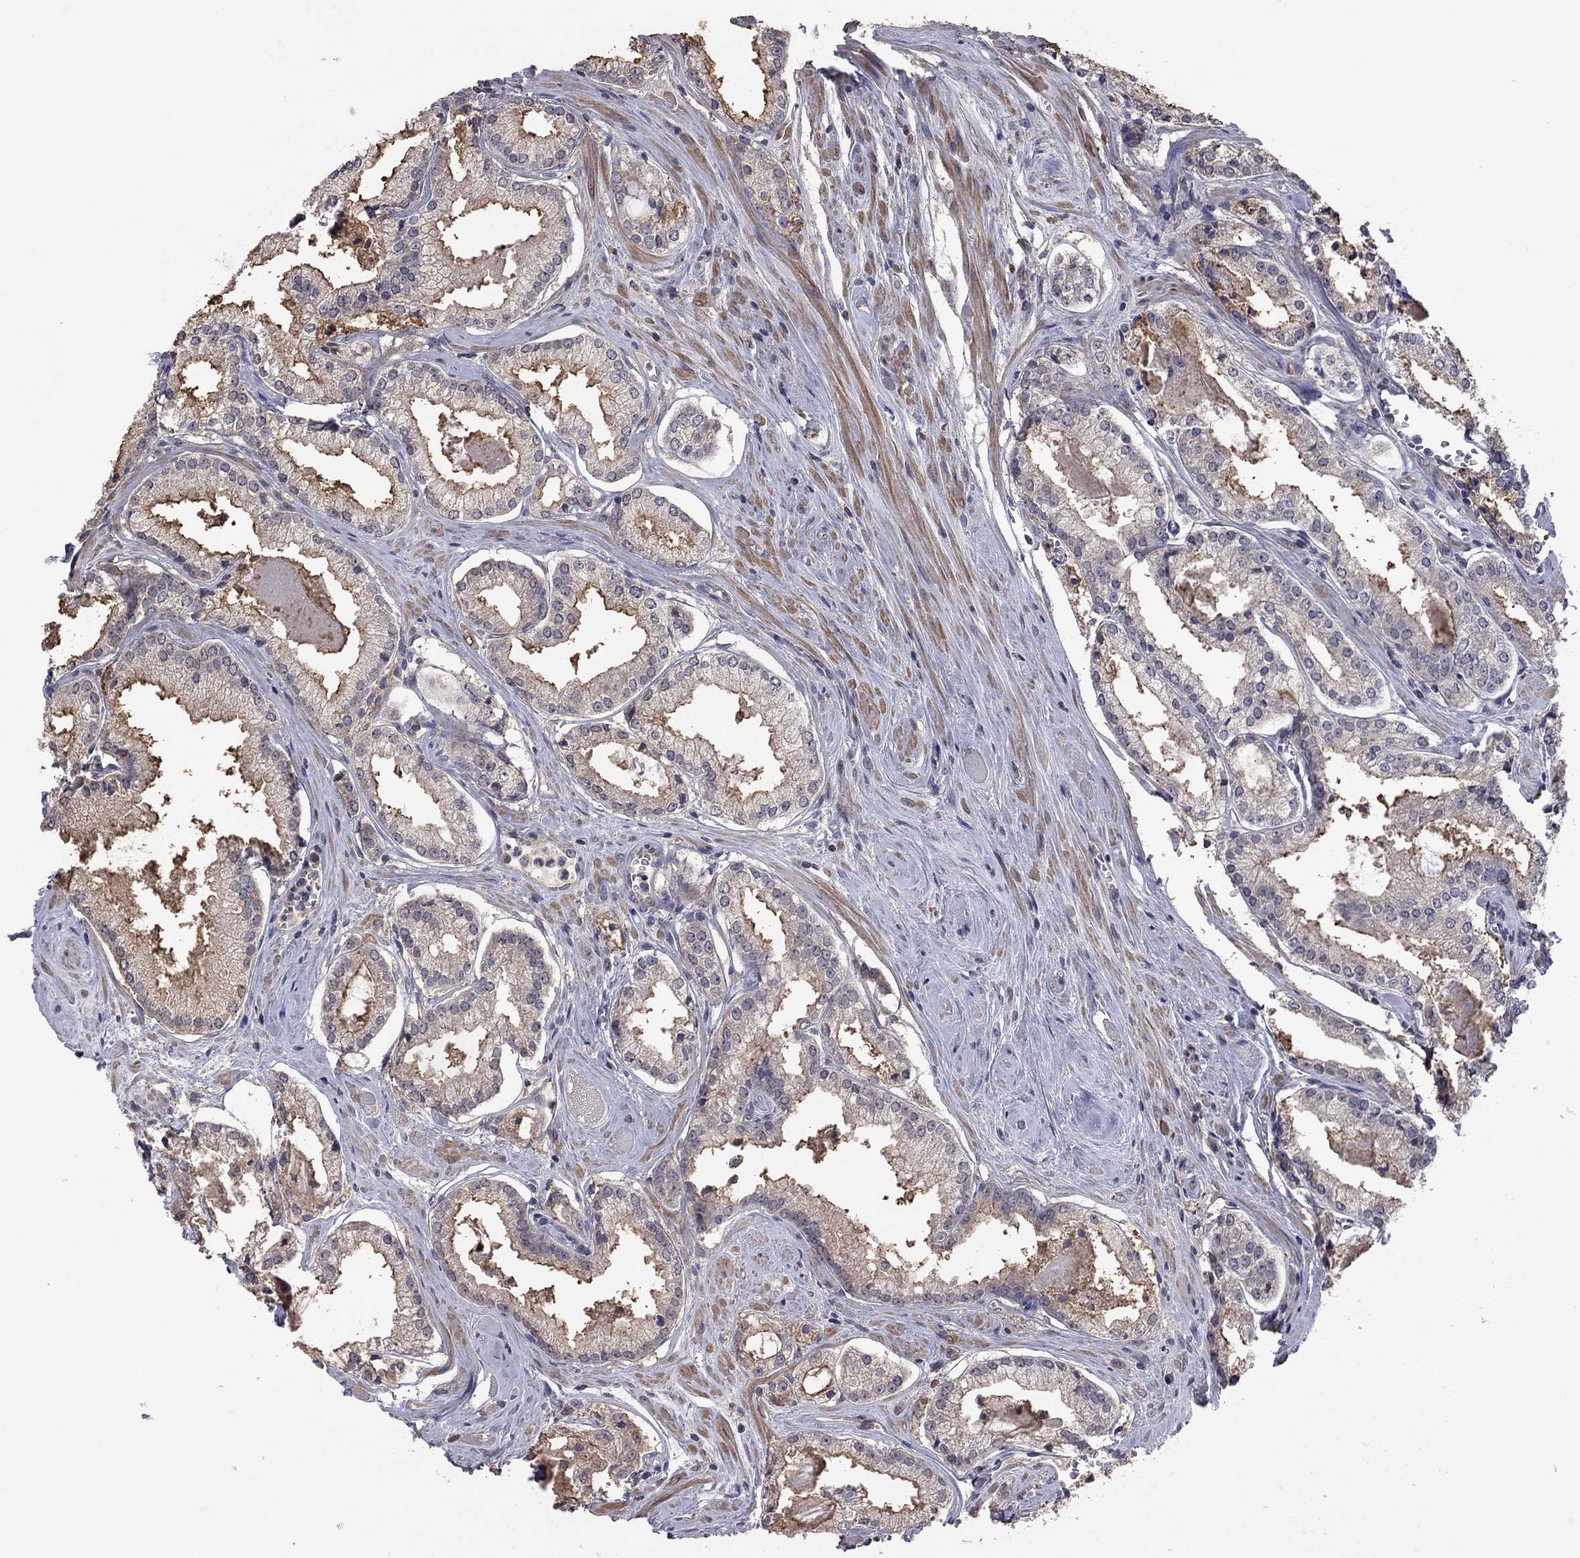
{"staining": {"intensity": "weak", "quantity": "25%-75%", "location": "cytoplasmic/membranous"}, "tissue": "prostate cancer", "cell_type": "Tumor cells", "image_type": "cancer", "snomed": [{"axis": "morphology", "description": "Adenocarcinoma, NOS"}, {"axis": "topography", "description": "Prostate"}], "caption": "IHC staining of prostate adenocarcinoma, which exhibits low levels of weak cytoplasmic/membranous positivity in approximately 25%-75% of tumor cells indicating weak cytoplasmic/membranous protein staining. The staining was performed using DAB (3,3'-diaminobenzidine) (brown) for protein detection and nuclei were counterstained in hematoxylin (blue).", "gene": "TSNARE1", "patient": {"sex": "male", "age": 72}}